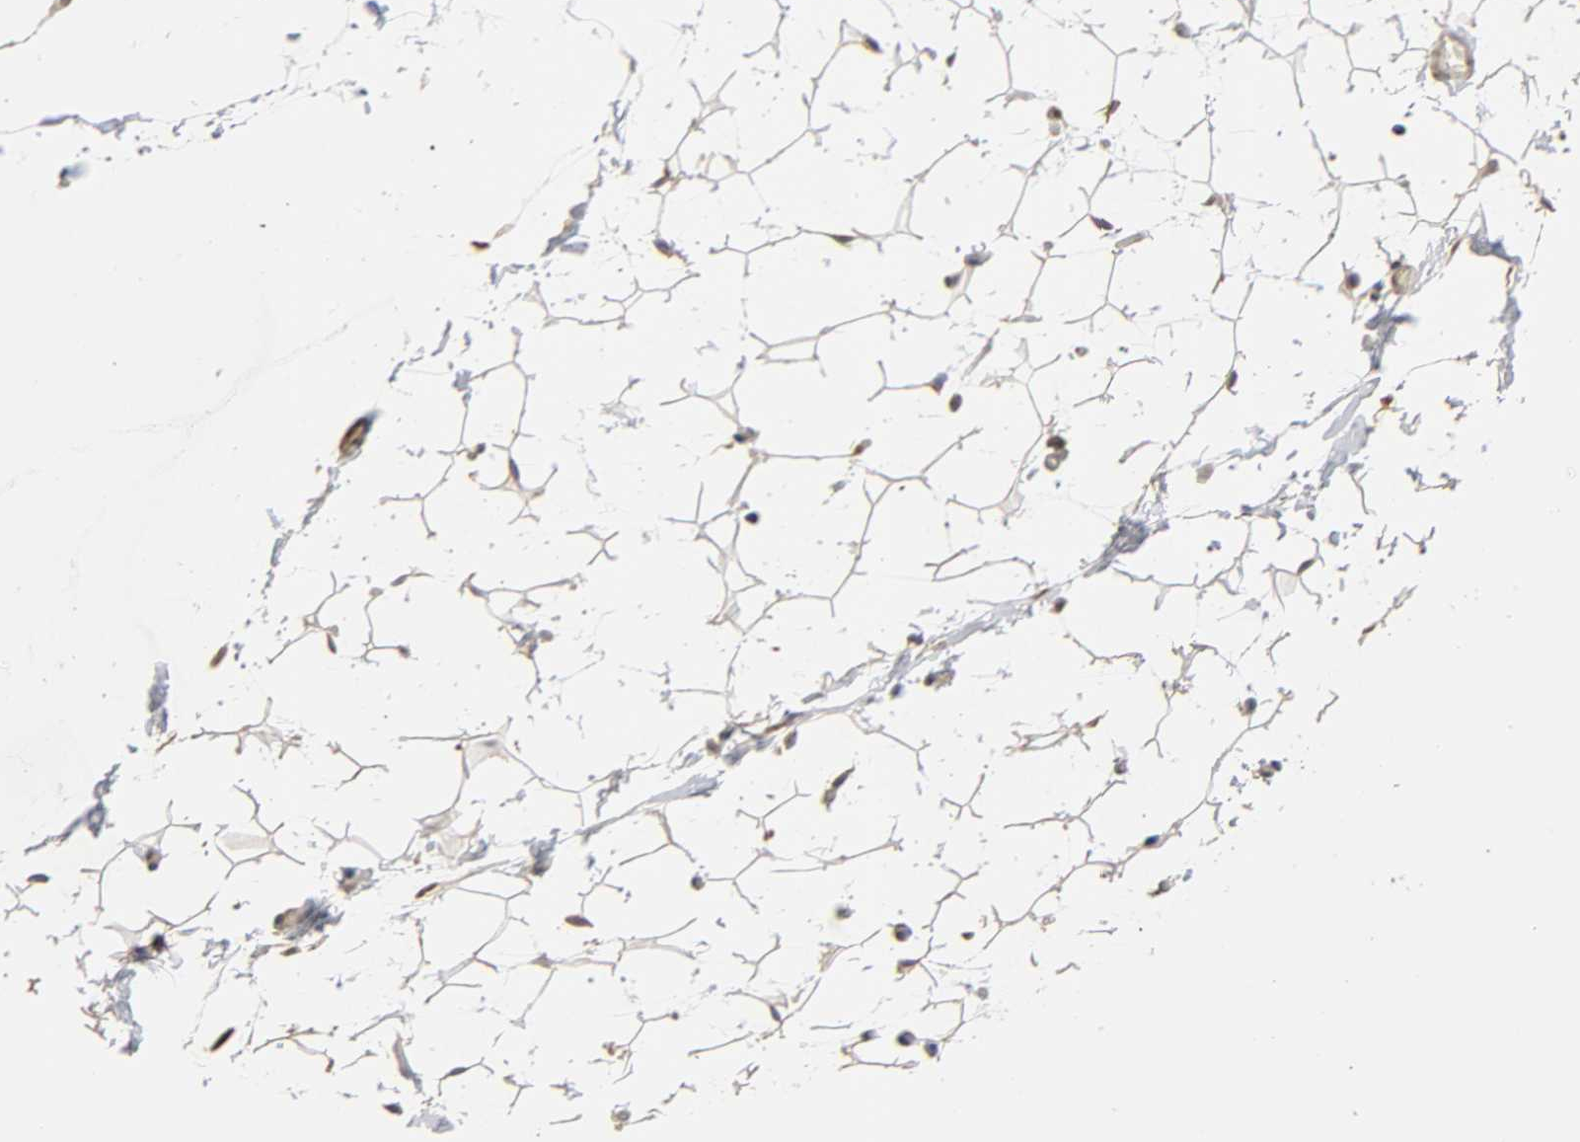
{"staining": {"intensity": "moderate", "quantity": "25%-75%", "location": "cytoplasmic/membranous"}, "tissue": "adipose tissue", "cell_type": "Adipocytes", "image_type": "normal", "snomed": [{"axis": "morphology", "description": "Normal tissue, NOS"}, {"axis": "topography", "description": "Soft tissue"}], "caption": "This histopathology image exhibits immunohistochemistry staining of unremarkable adipose tissue, with medium moderate cytoplasmic/membranous positivity in about 25%-75% of adipocytes.", "gene": "GNPTG", "patient": {"sex": "male", "age": 26}}